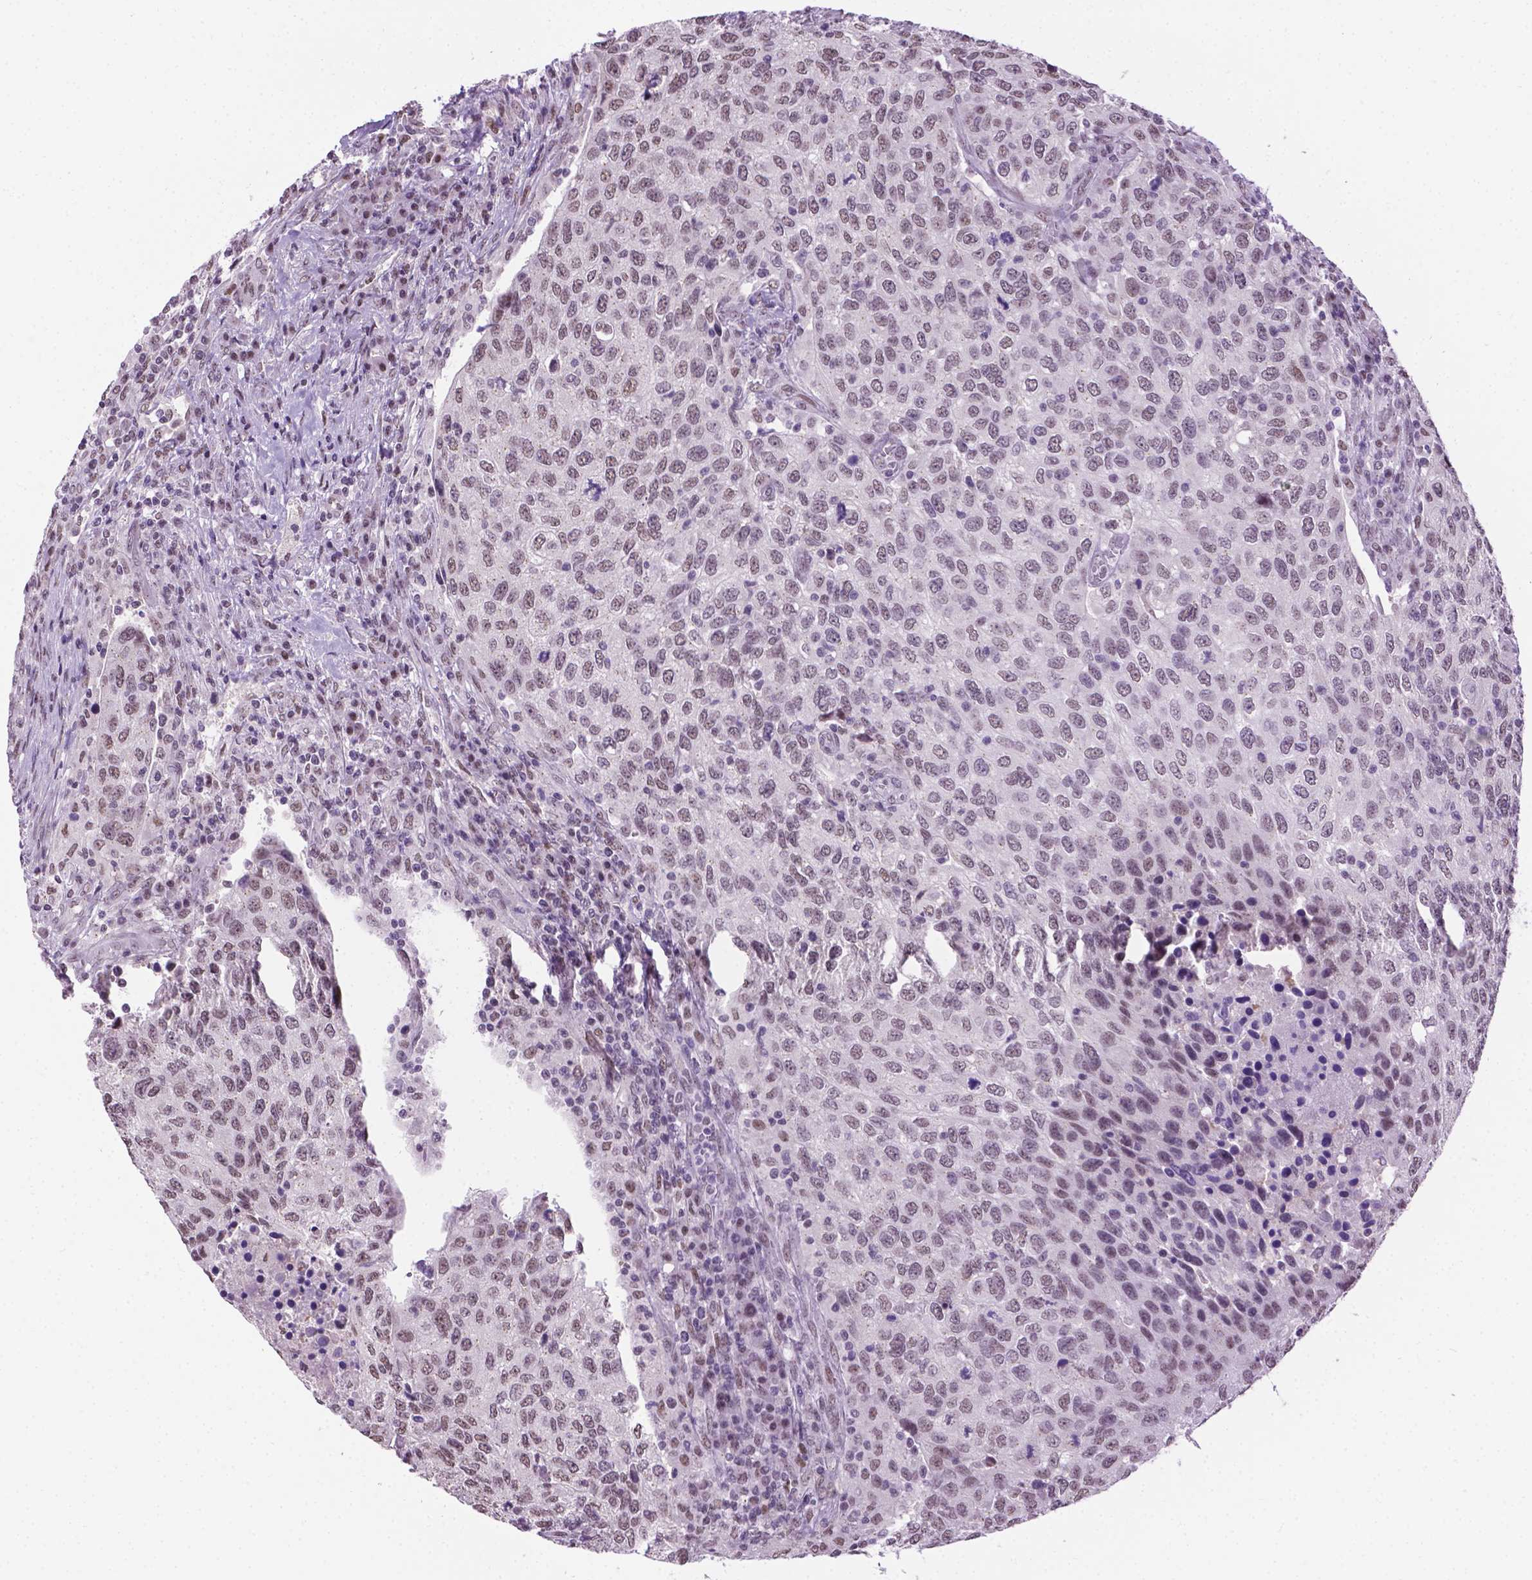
{"staining": {"intensity": "negative", "quantity": "none", "location": "none"}, "tissue": "urothelial cancer", "cell_type": "Tumor cells", "image_type": "cancer", "snomed": [{"axis": "morphology", "description": "Urothelial carcinoma, High grade"}, {"axis": "topography", "description": "Urinary bladder"}], "caption": "Tumor cells are negative for protein expression in human urothelial cancer.", "gene": "ABI2", "patient": {"sex": "female", "age": 78}}